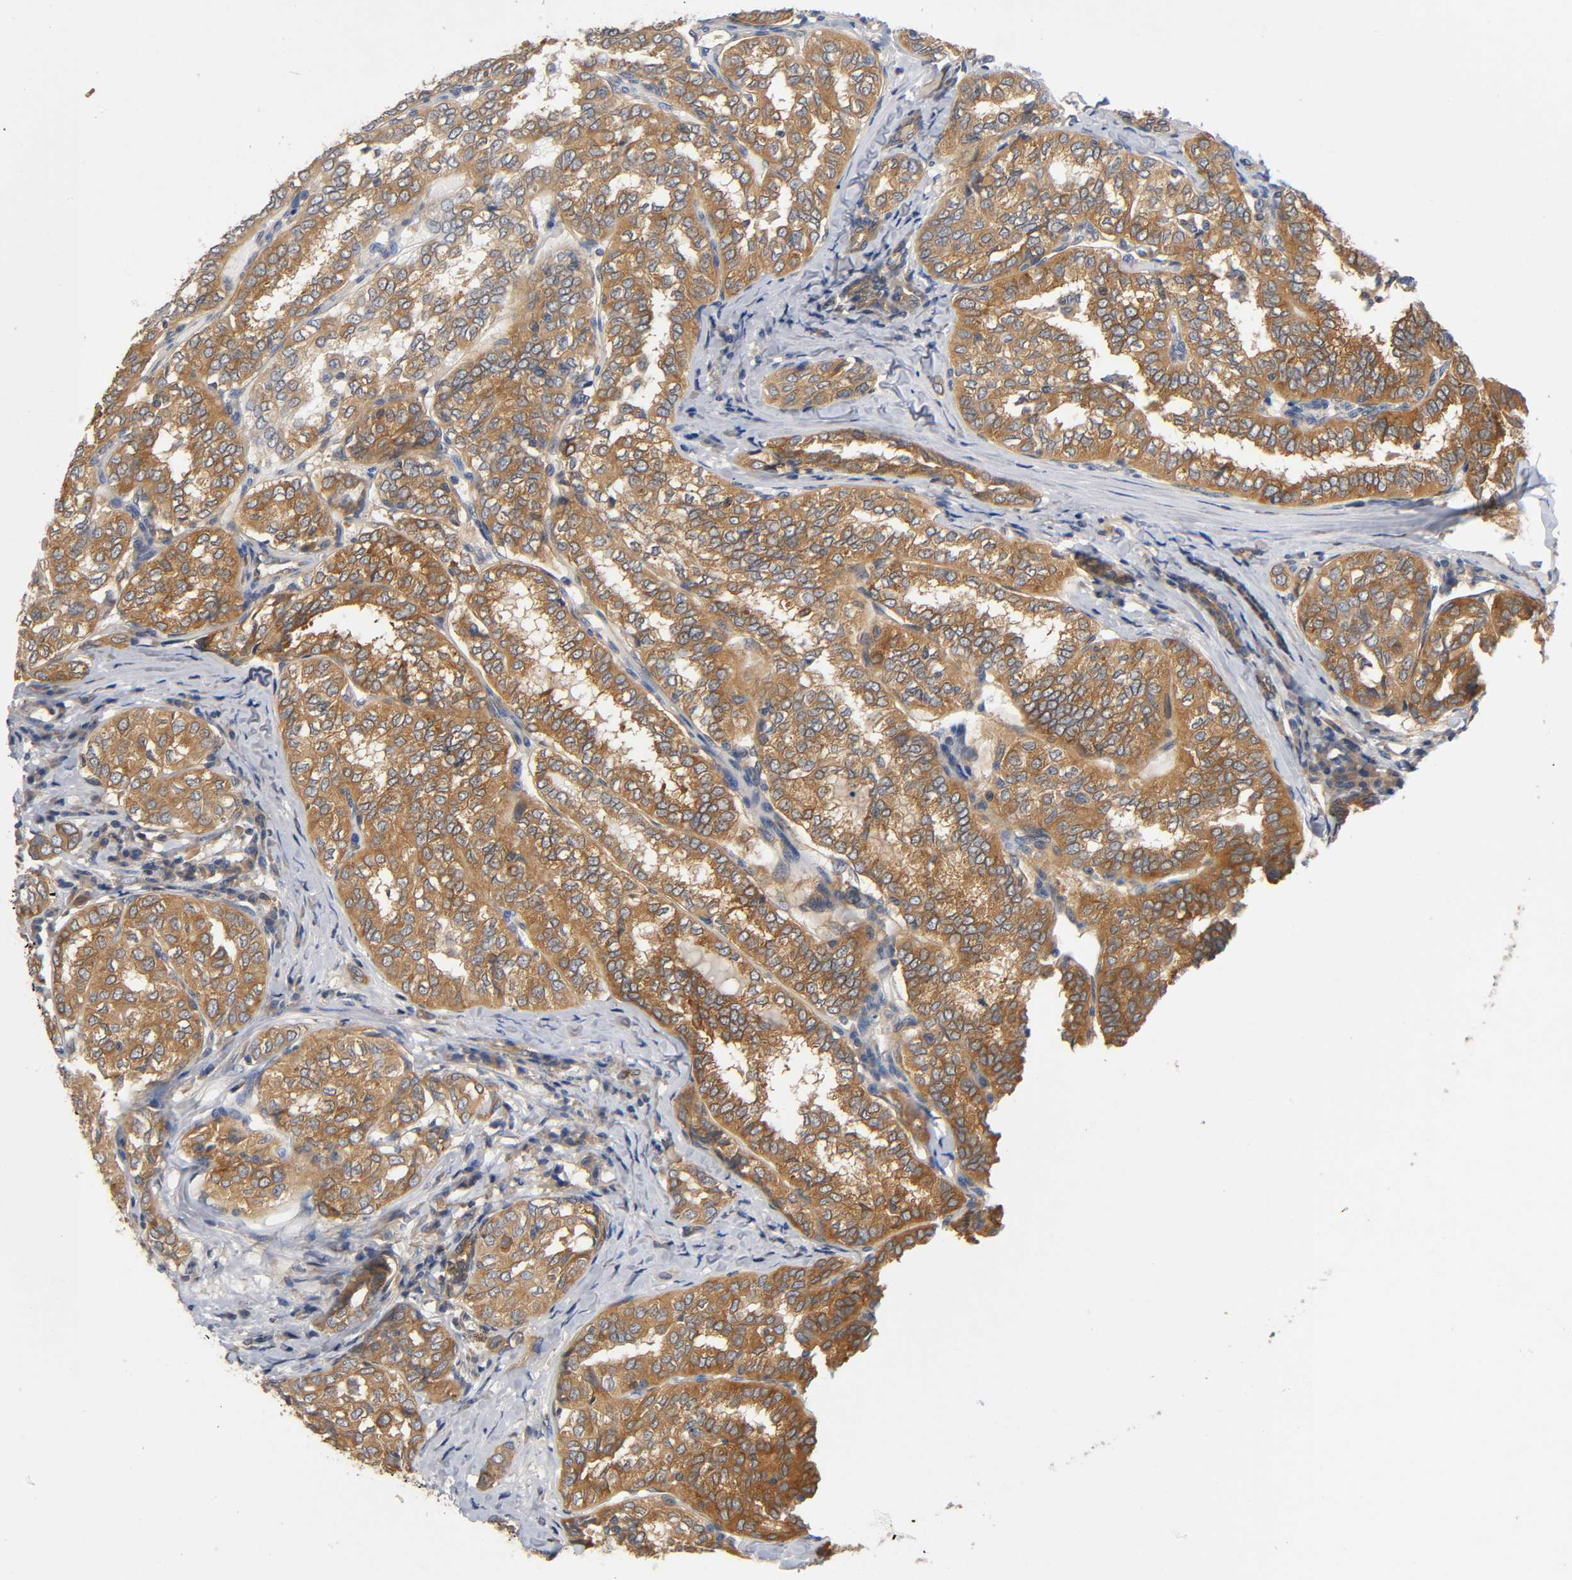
{"staining": {"intensity": "moderate", "quantity": ">75%", "location": "cytoplasmic/membranous"}, "tissue": "thyroid cancer", "cell_type": "Tumor cells", "image_type": "cancer", "snomed": [{"axis": "morphology", "description": "Papillary adenocarcinoma, NOS"}, {"axis": "topography", "description": "Thyroid gland"}], "caption": "A photomicrograph of thyroid cancer (papillary adenocarcinoma) stained for a protein displays moderate cytoplasmic/membranous brown staining in tumor cells. (DAB (3,3'-diaminobenzidine) = brown stain, brightfield microscopy at high magnification).", "gene": "PRKAB1", "patient": {"sex": "female", "age": 30}}